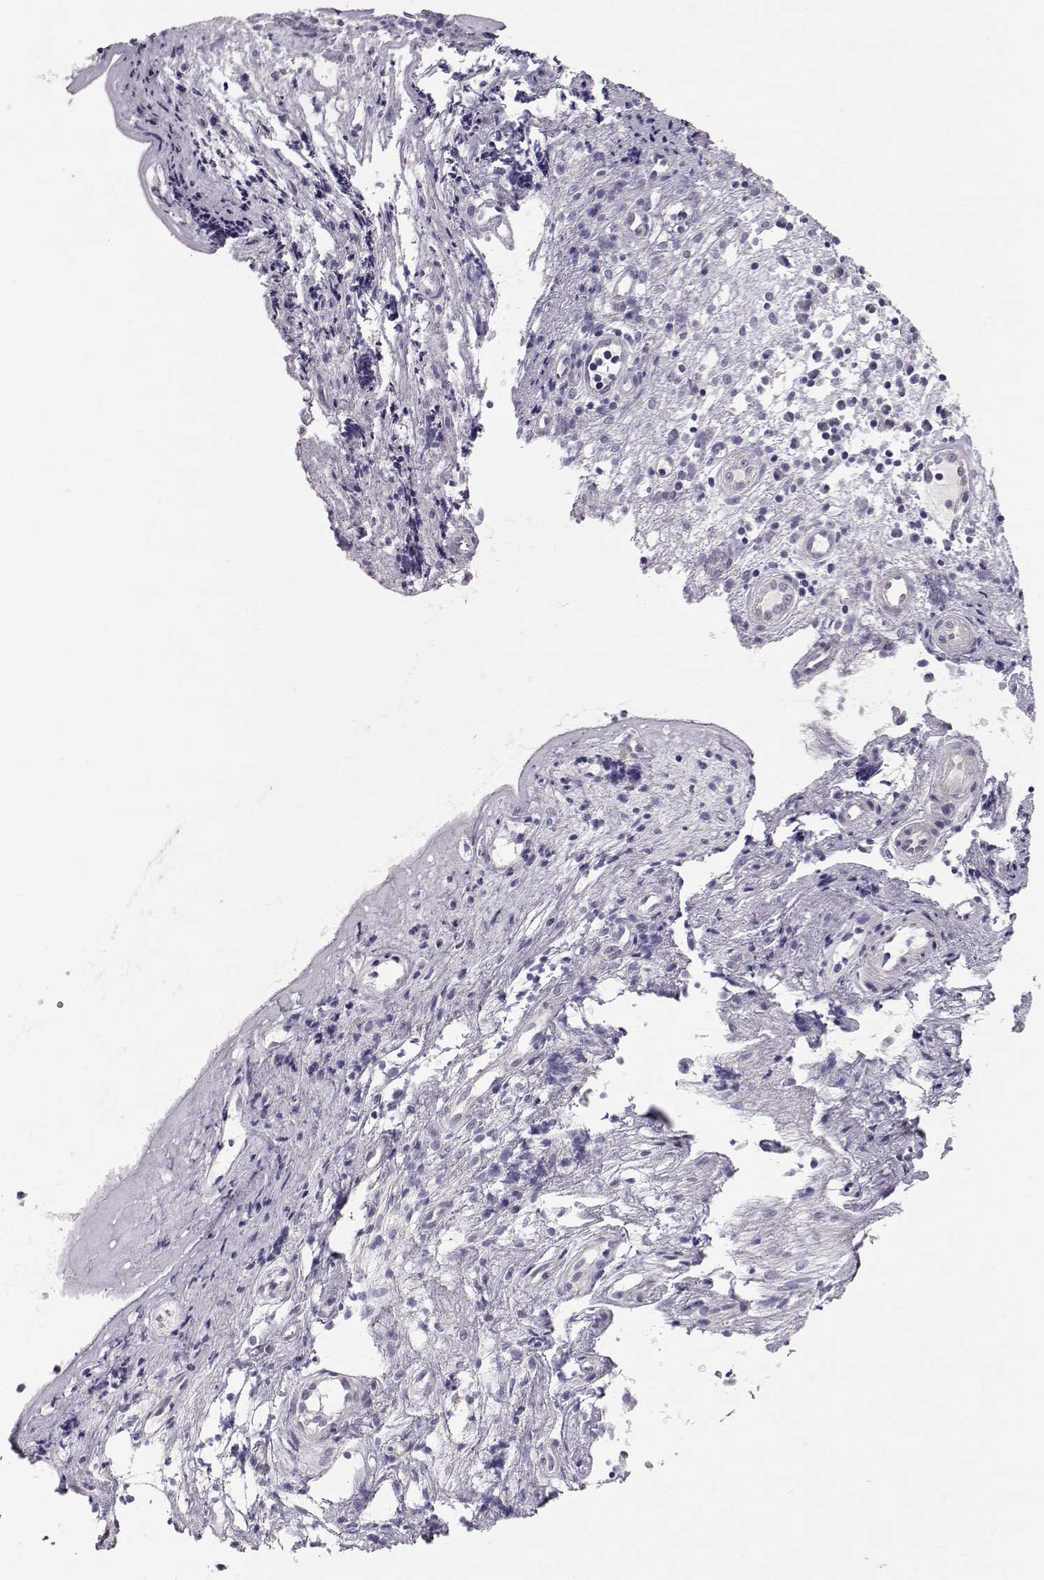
{"staining": {"intensity": "negative", "quantity": "none", "location": "none"}, "tissue": "nasopharynx", "cell_type": "Respiratory epithelial cells", "image_type": "normal", "snomed": [{"axis": "morphology", "description": "Normal tissue, NOS"}, {"axis": "topography", "description": "Nasopharynx"}], "caption": "The micrograph reveals no staining of respiratory epithelial cells in benign nasopharynx.", "gene": "SLC18A1", "patient": {"sex": "female", "age": 47}}